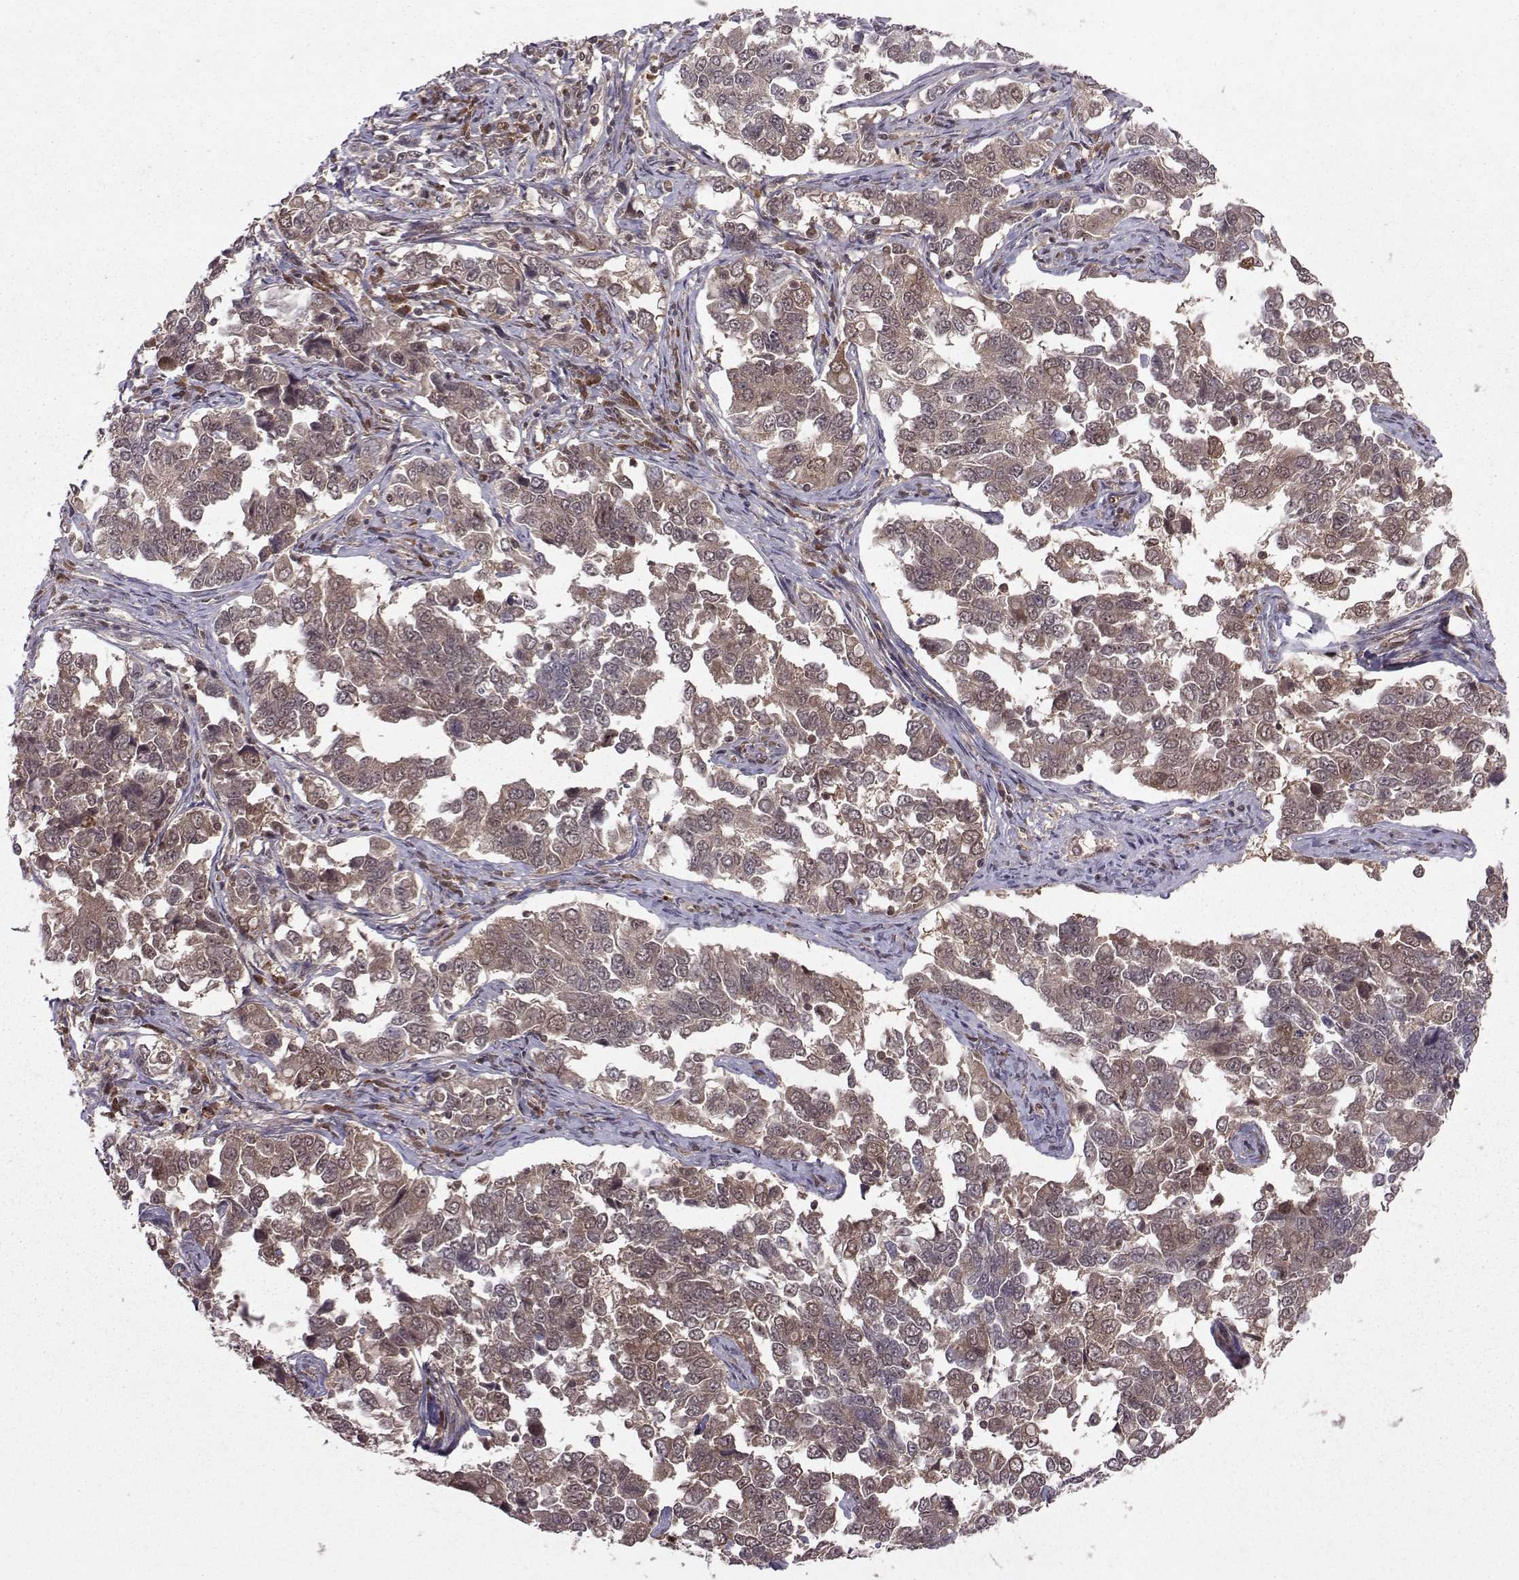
{"staining": {"intensity": "weak", "quantity": "25%-75%", "location": "cytoplasmic/membranous"}, "tissue": "endometrial cancer", "cell_type": "Tumor cells", "image_type": "cancer", "snomed": [{"axis": "morphology", "description": "Adenocarcinoma, NOS"}, {"axis": "topography", "description": "Endometrium"}], "caption": "Tumor cells exhibit weak cytoplasmic/membranous staining in approximately 25%-75% of cells in endometrial cancer (adenocarcinoma).", "gene": "PPP2R2A", "patient": {"sex": "female", "age": 43}}